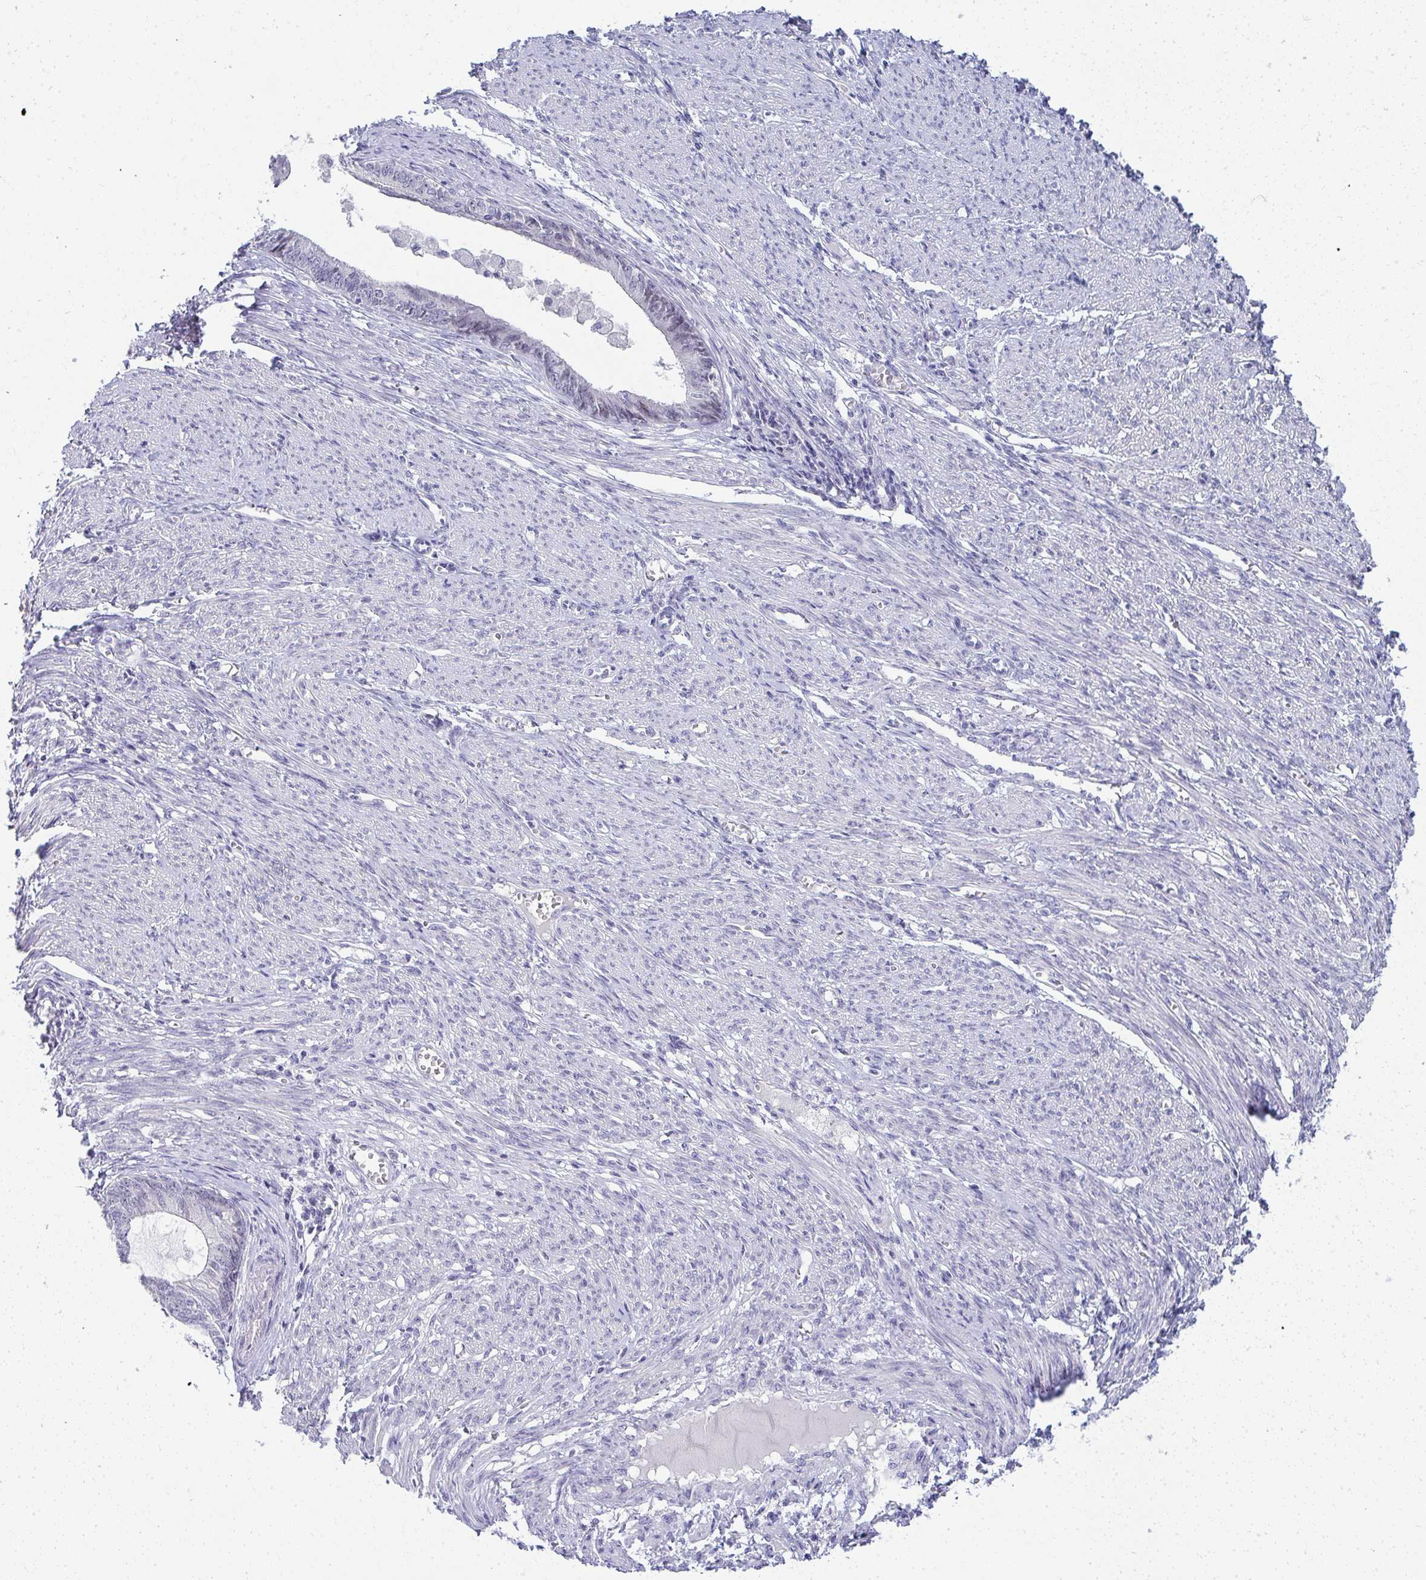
{"staining": {"intensity": "negative", "quantity": "none", "location": "none"}, "tissue": "endometrial cancer", "cell_type": "Tumor cells", "image_type": "cancer", "snomed": [{"axis": "morphology", "description": "Adenocarcinoma, NOS"}, {"axis": "topography", "description": "Endometrium"}], "caption": "This is a photomicrograph of immunohistochemistry staining of endometrial cancer (adenocarcinoma), which shows no positivity in tumor cells.", "gene": "EID3", "patient": {"sex": "female", "age": 68}}